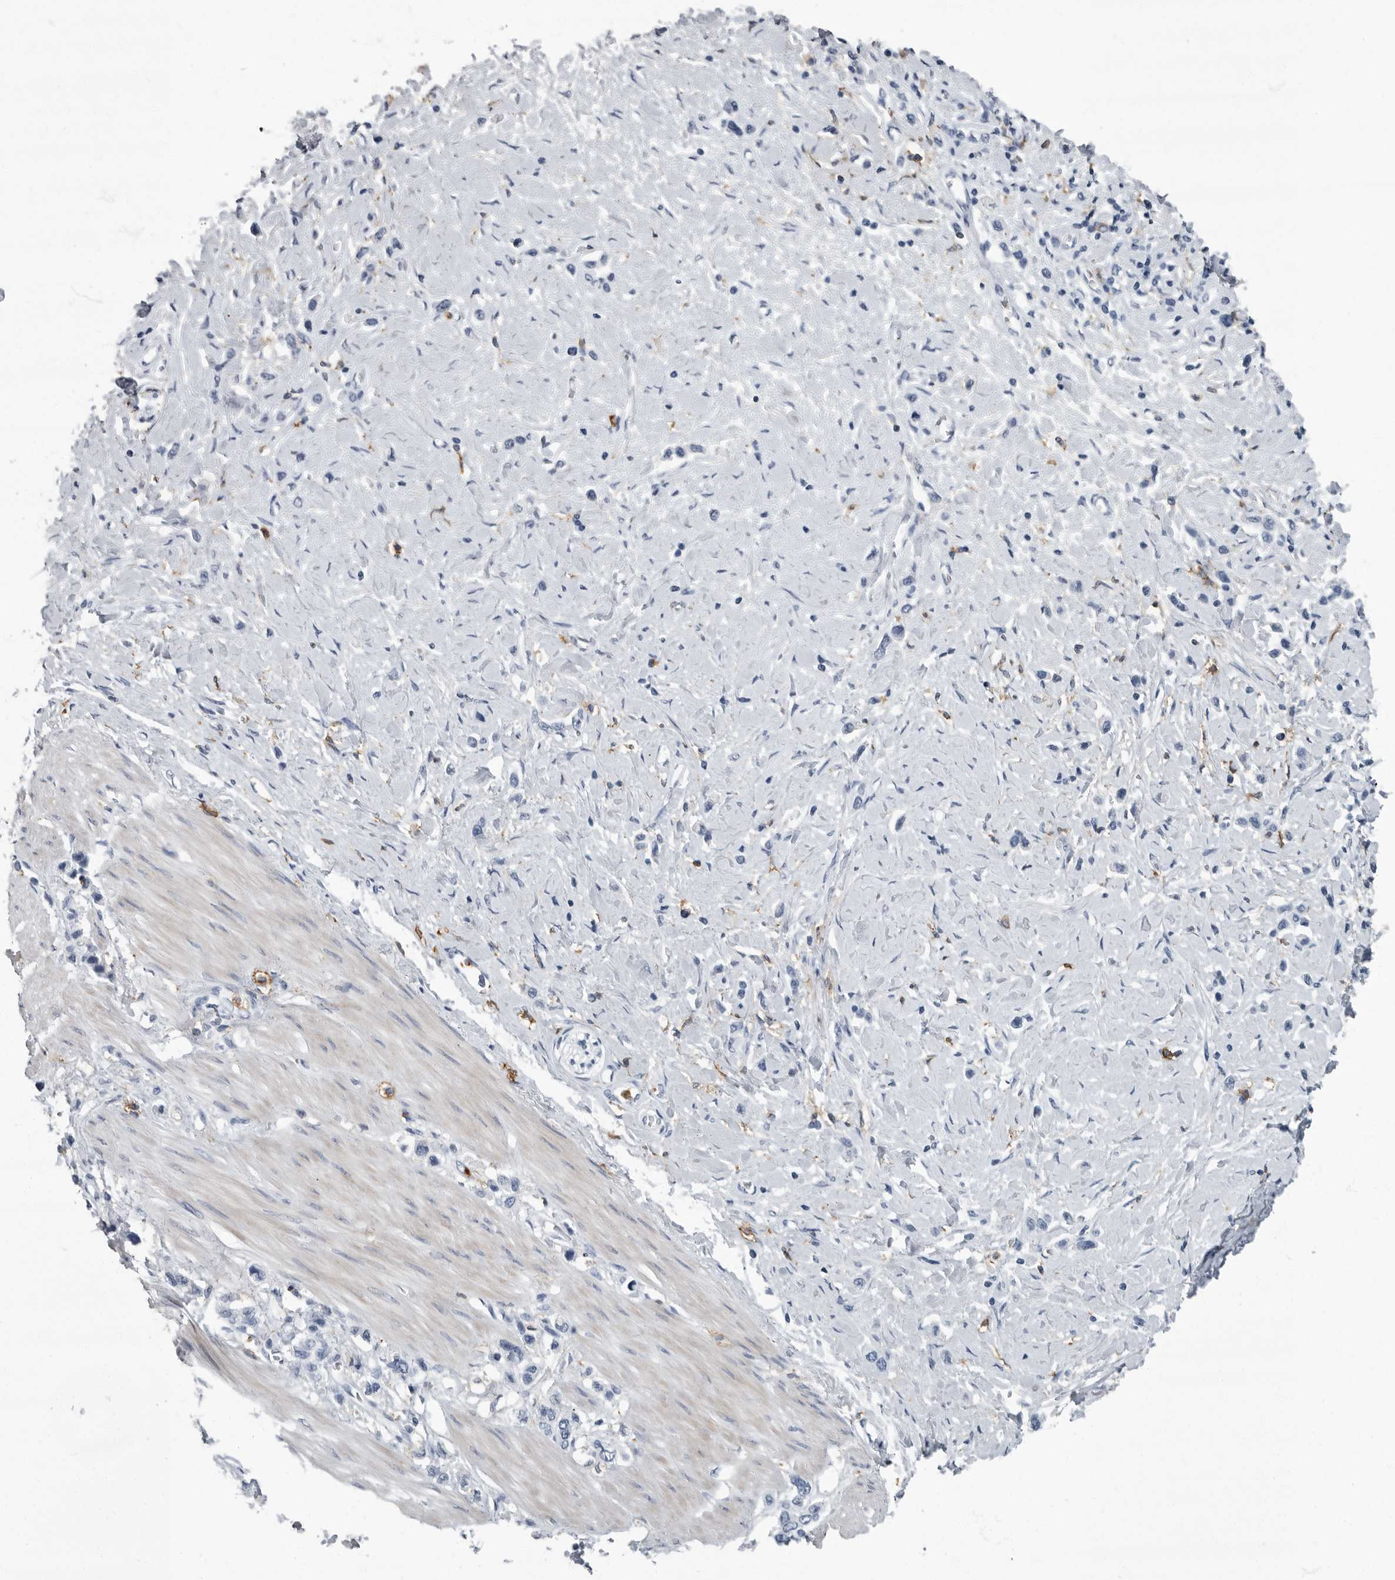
{"staining": {"intensity": "negative", "quantity": "none", "location": "none"}, "tissue": "stomach cancer", "cell_type": "Tumor cells", "image_type": "cancer", "snomed": [{"axis": "morphology", "description": "Adenocarcinoma, NOS"}, {"axis": "topography", "description": "Stomach"}], "caption": "This is an IHC histopathology image of human adenocarcinoma (stomach). There is no positivity in tumor cells.", "gene": "FCER1G", "patient": {"sex": "female", "age": 65}}